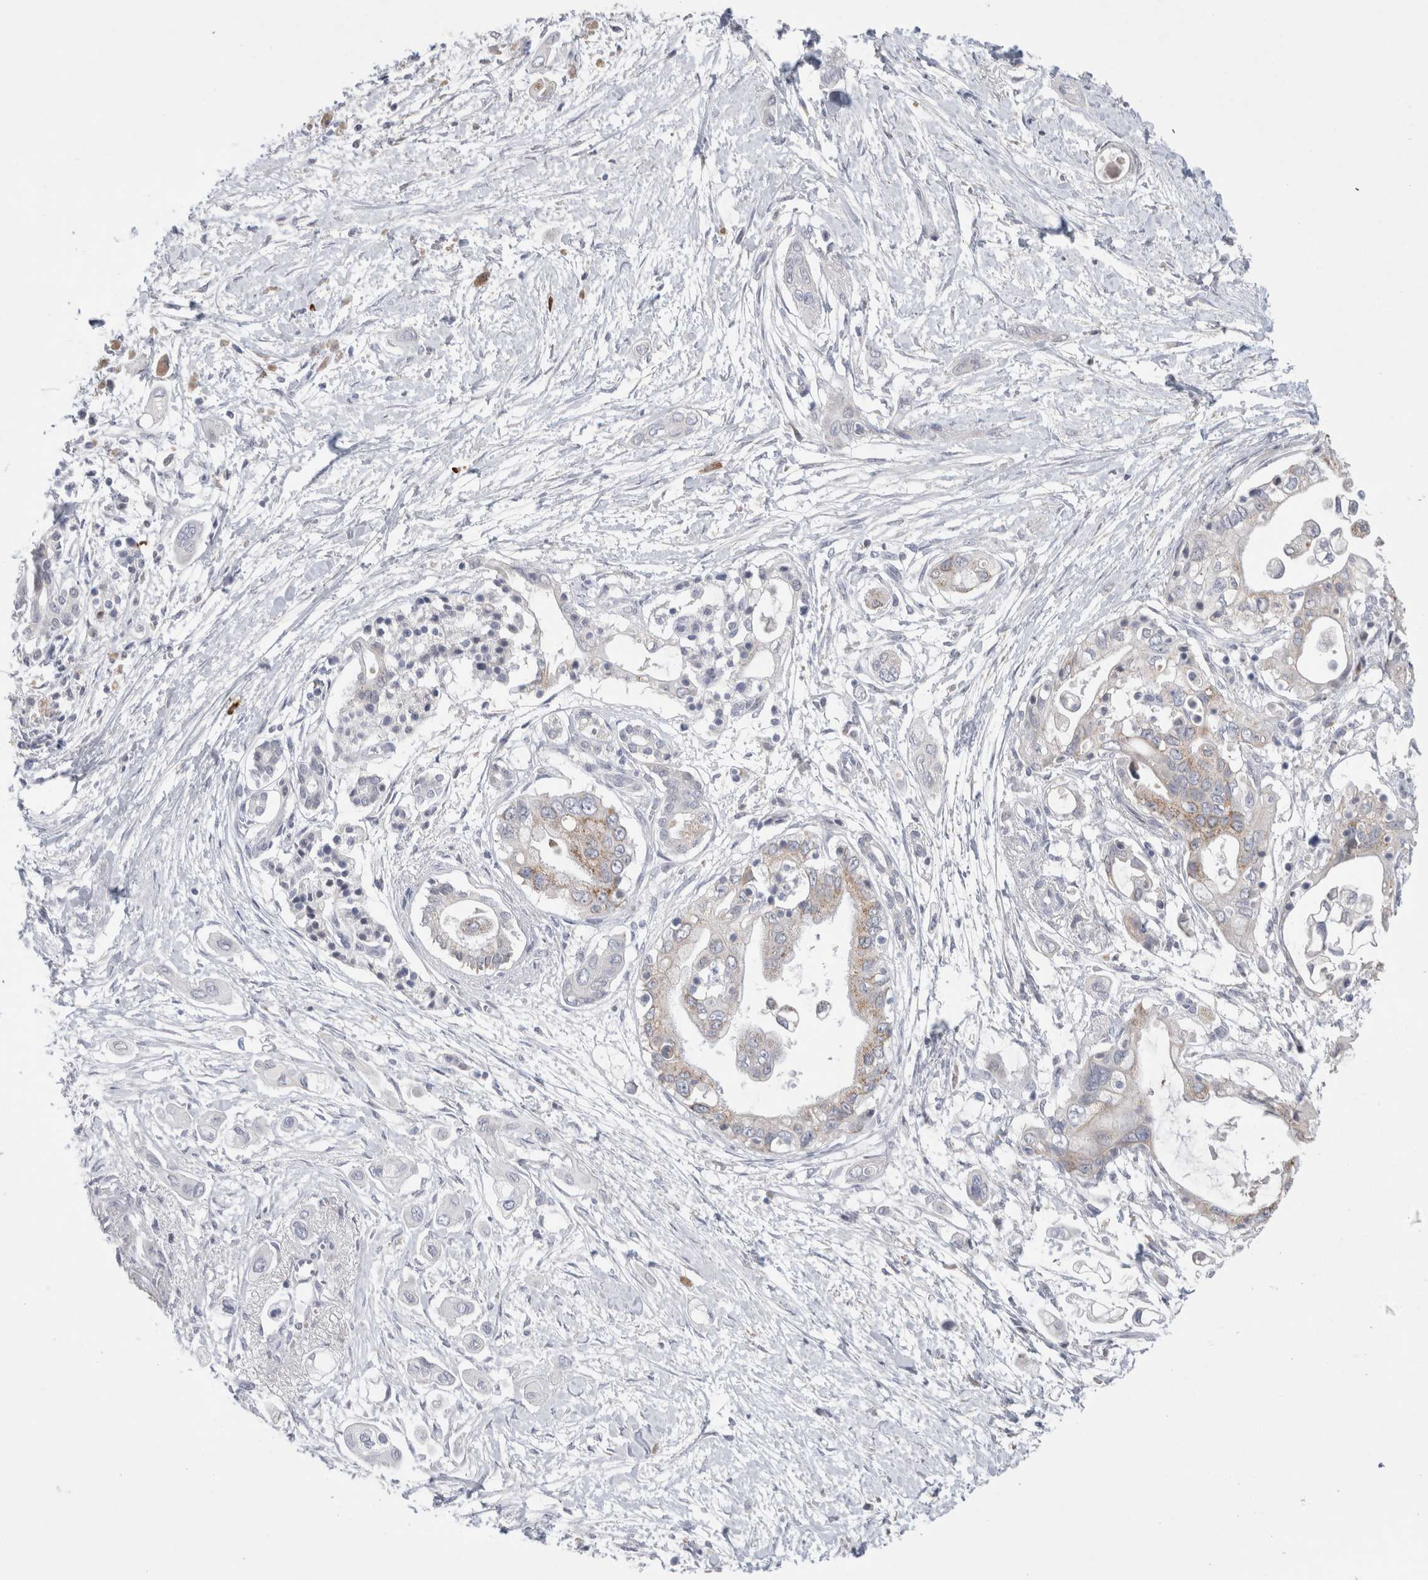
{"staining": {"intensity": "weak", "quantity": "25%-75%", "location": "cytoplasmic/membranous"}, "tissue": "pancreatic cancer", "cell_type": "Tumor cells", "image_type": "cancer", "snomed": [{"axis": "morphology", "description": "Adenocarcinoma, NOS"}, {"axis": "topography", "description": "Pancreas"}], "caption": "Pancreatic adenocarcinoma tissue shows weak cytoplasmic/membranous staining in approximately 25%-75% of tumor cells, visualized by immunohistochemistry.", "gene": "AGMAT", "patient": {"sex": "male", "age": 59}}